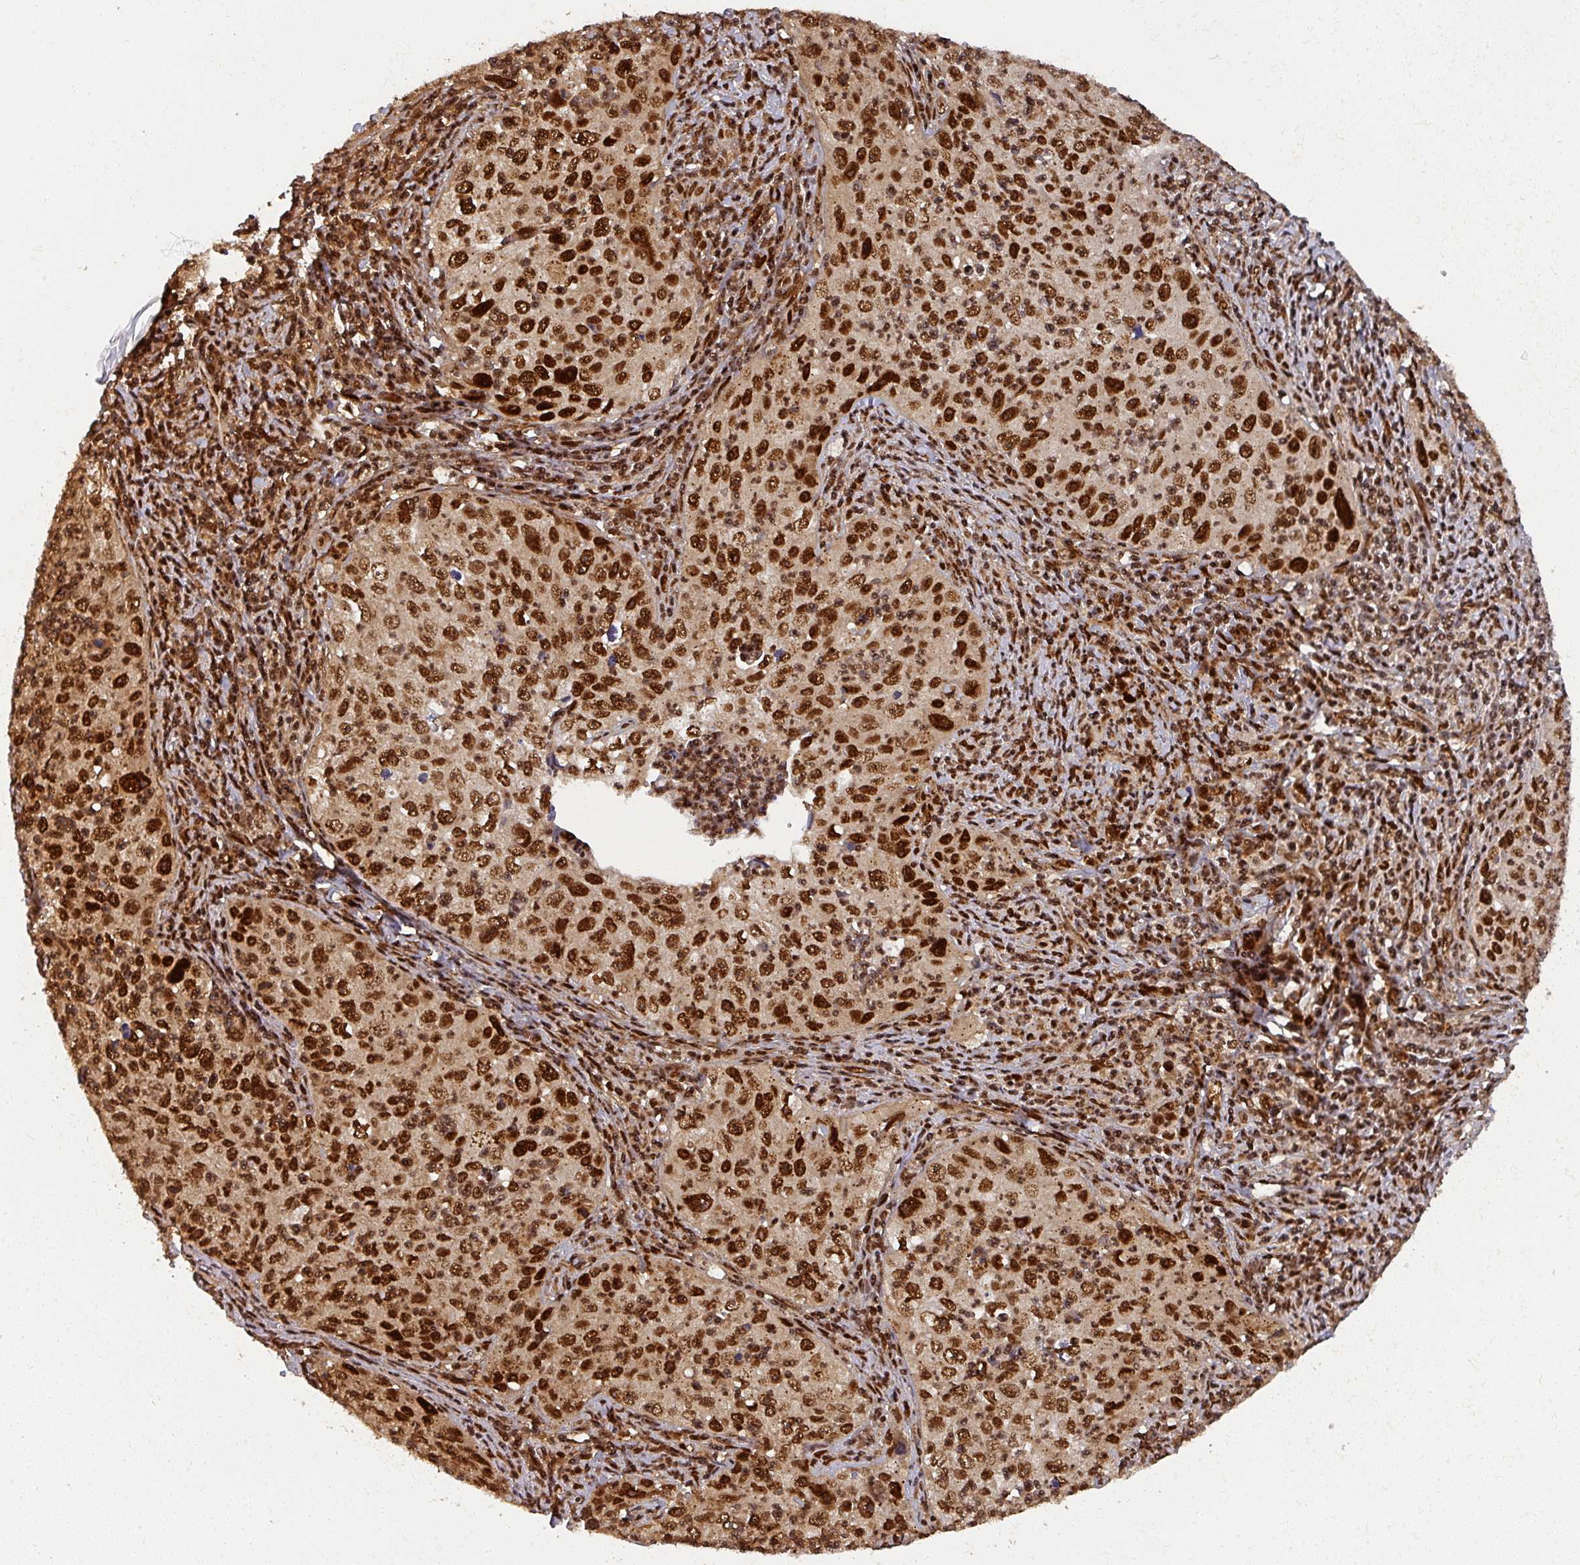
{"staining": {"intensity": "strong", "quantity": ">75%", "location": "nuclear"}, "tissue": "cervical cancer", "cell_type": "Tumor cells", "image_type": "cancer", "snomed": [{"axis": "morphology", "description": "Squamous cell carcinoma, NOS"}, {"axis": "topography", "description": "Cervix"}], "caption": "This image demonstrates immunohistochemistry (IHC) staining of human cervical cancer, with high strong nuclear staining in approximately >75% of tumor cells.", "gene": "DIDO1", "patient": {"sex": "female", "age": 30}}